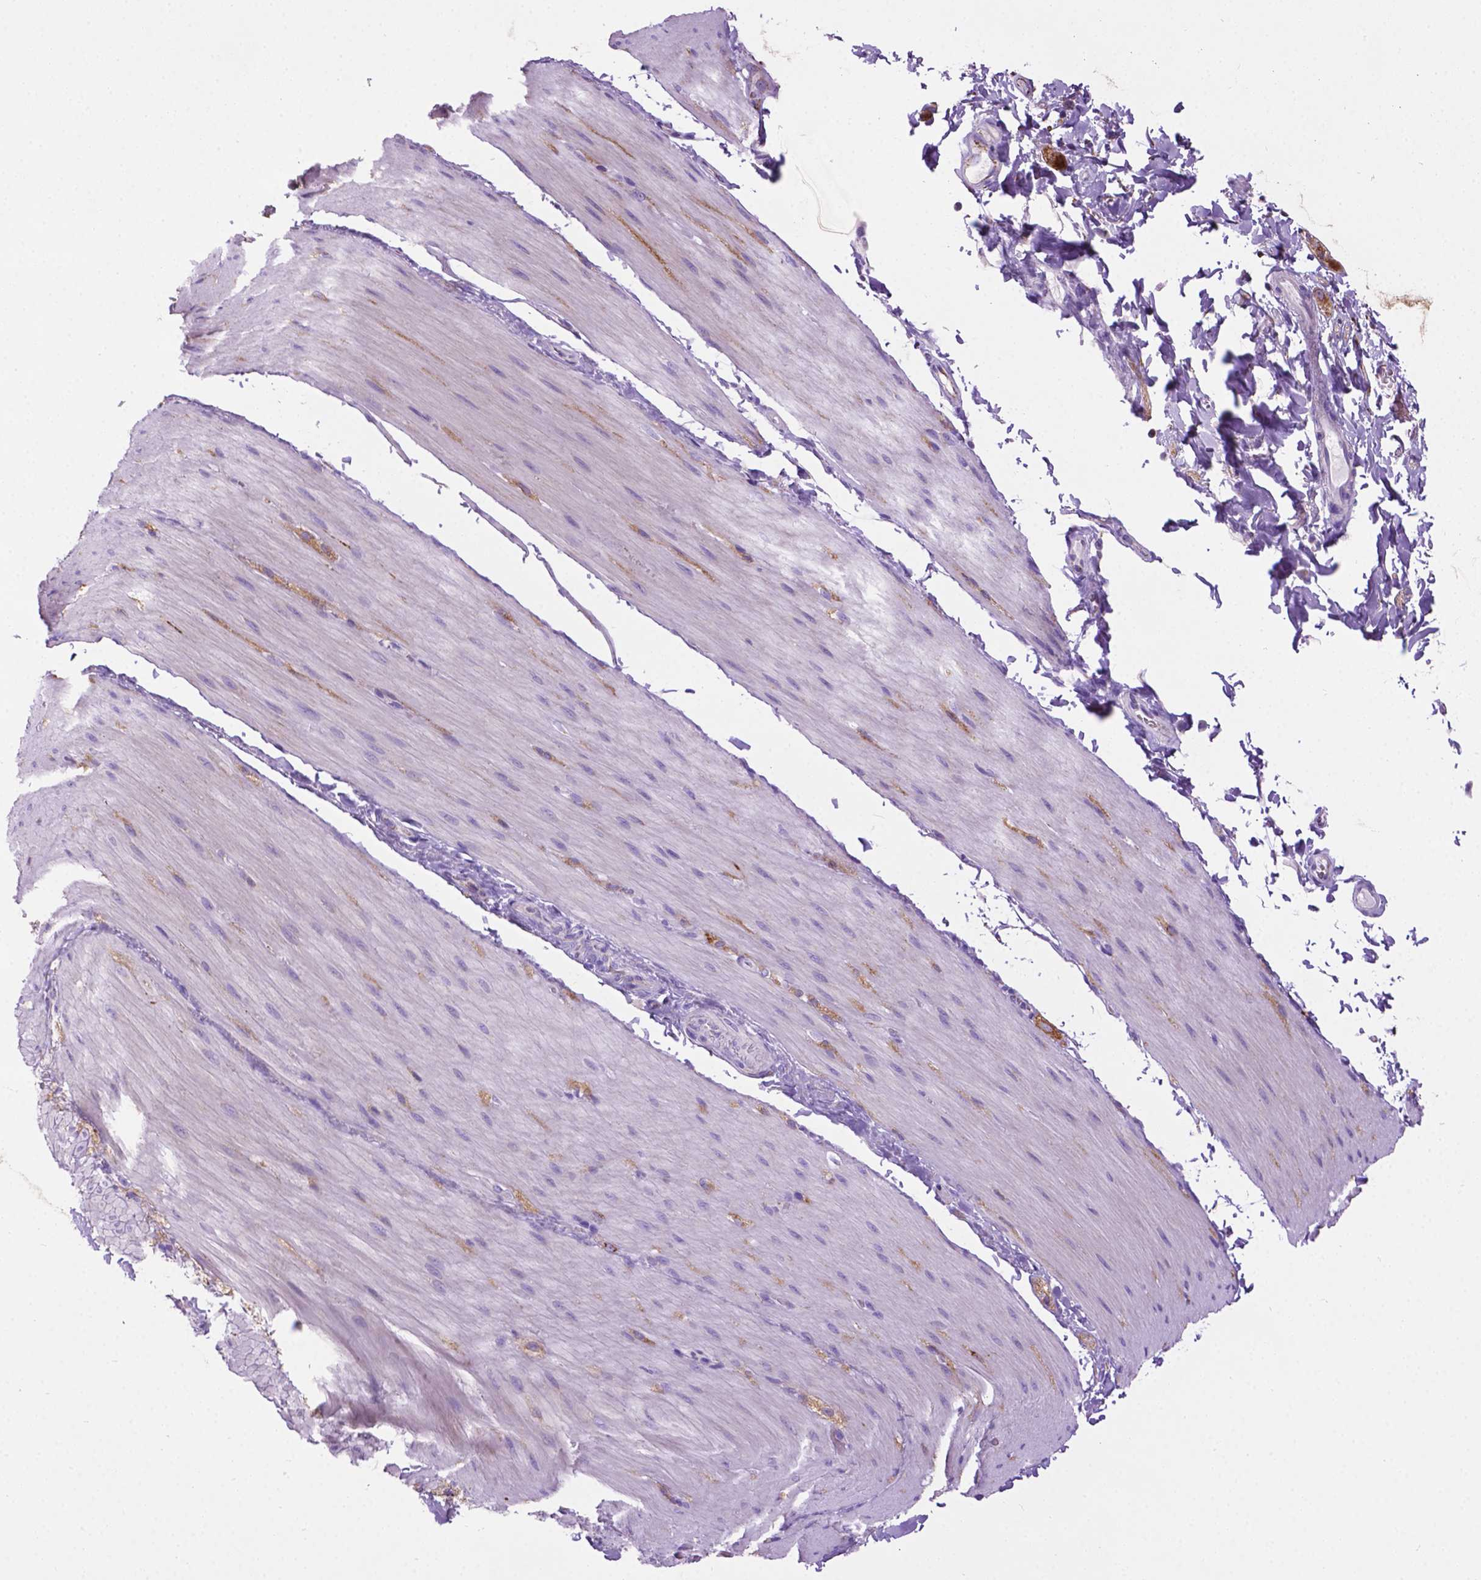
{"staining": {"intensity": "weak", "quantity": "<25%", "location": "cytoplasmic/membranous"}, "tissue": "smooth muscle", "cell_type": "Smooth muscle cells", "image_type": "normal", "snomed": [{"axis": "morphology", "description": "Normal tissue, NOS"}, {"axis": "topography", "description": "Smooth muscle"}, {"axis": "topography", "description": "Colon"}], "caption": "This is an immunohistochemistry (IHC) photomicrograph of normal smooth muscle. There is no expression in smooth muscle cells.", "gene": "TMEM132E", "patient": {"sex": "male", "age": 73}}